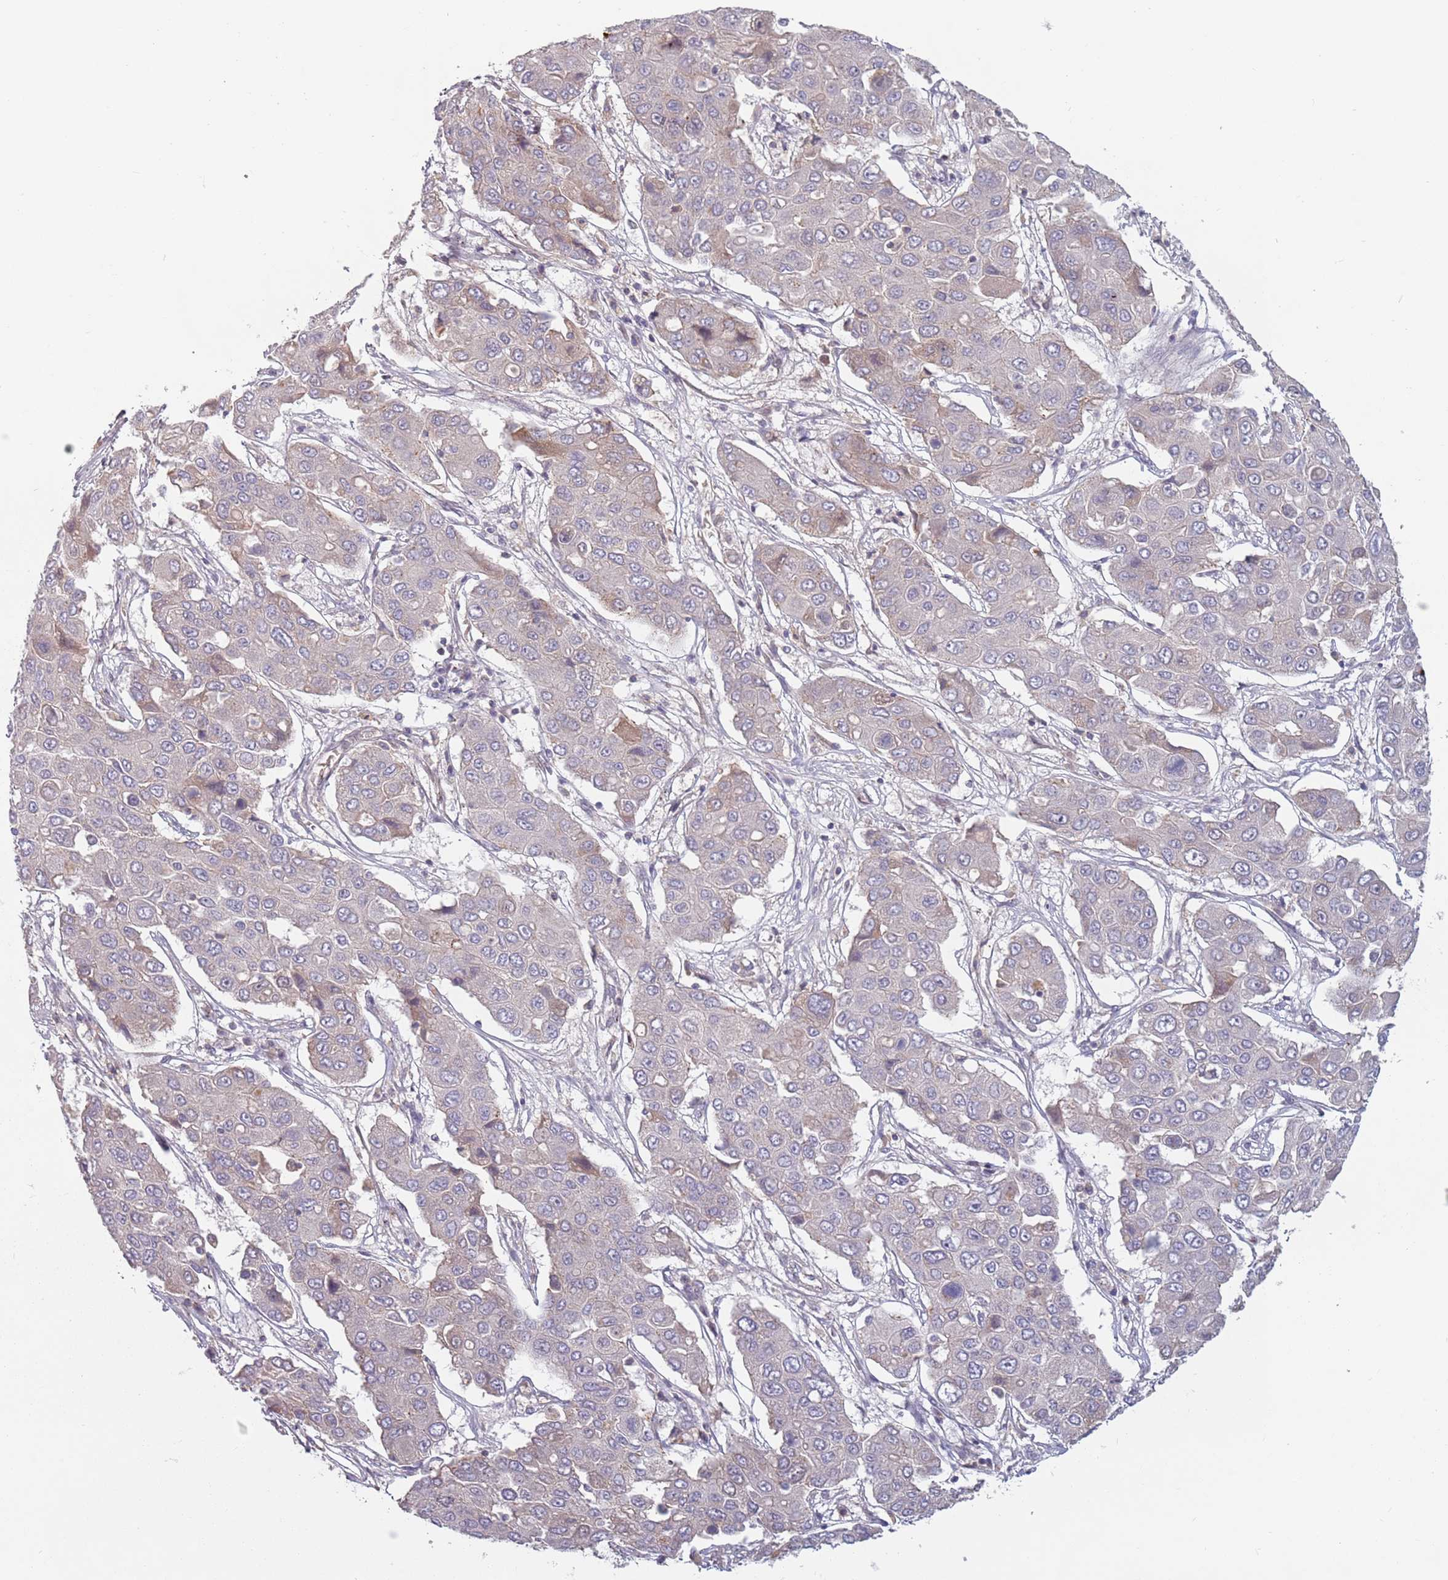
{"staining": {"intensity": "negative", "quantity": "none", "location": "none"}, "tissue": "liver cancer", "cell_type": "Tumor cells", "image_type": "cancer", "snomed": [{"axis": "morphology", "description": "Cholangiocarcinoma"}, {"axis": "topography", "description": "Liver"}], "caption": "Liver cholangiocarcinoma was stained to show a protein in brown. There is no significant expression in tumor cells.", "gene": "ASB13", "patient": {"sex": "male", "age": 67}}